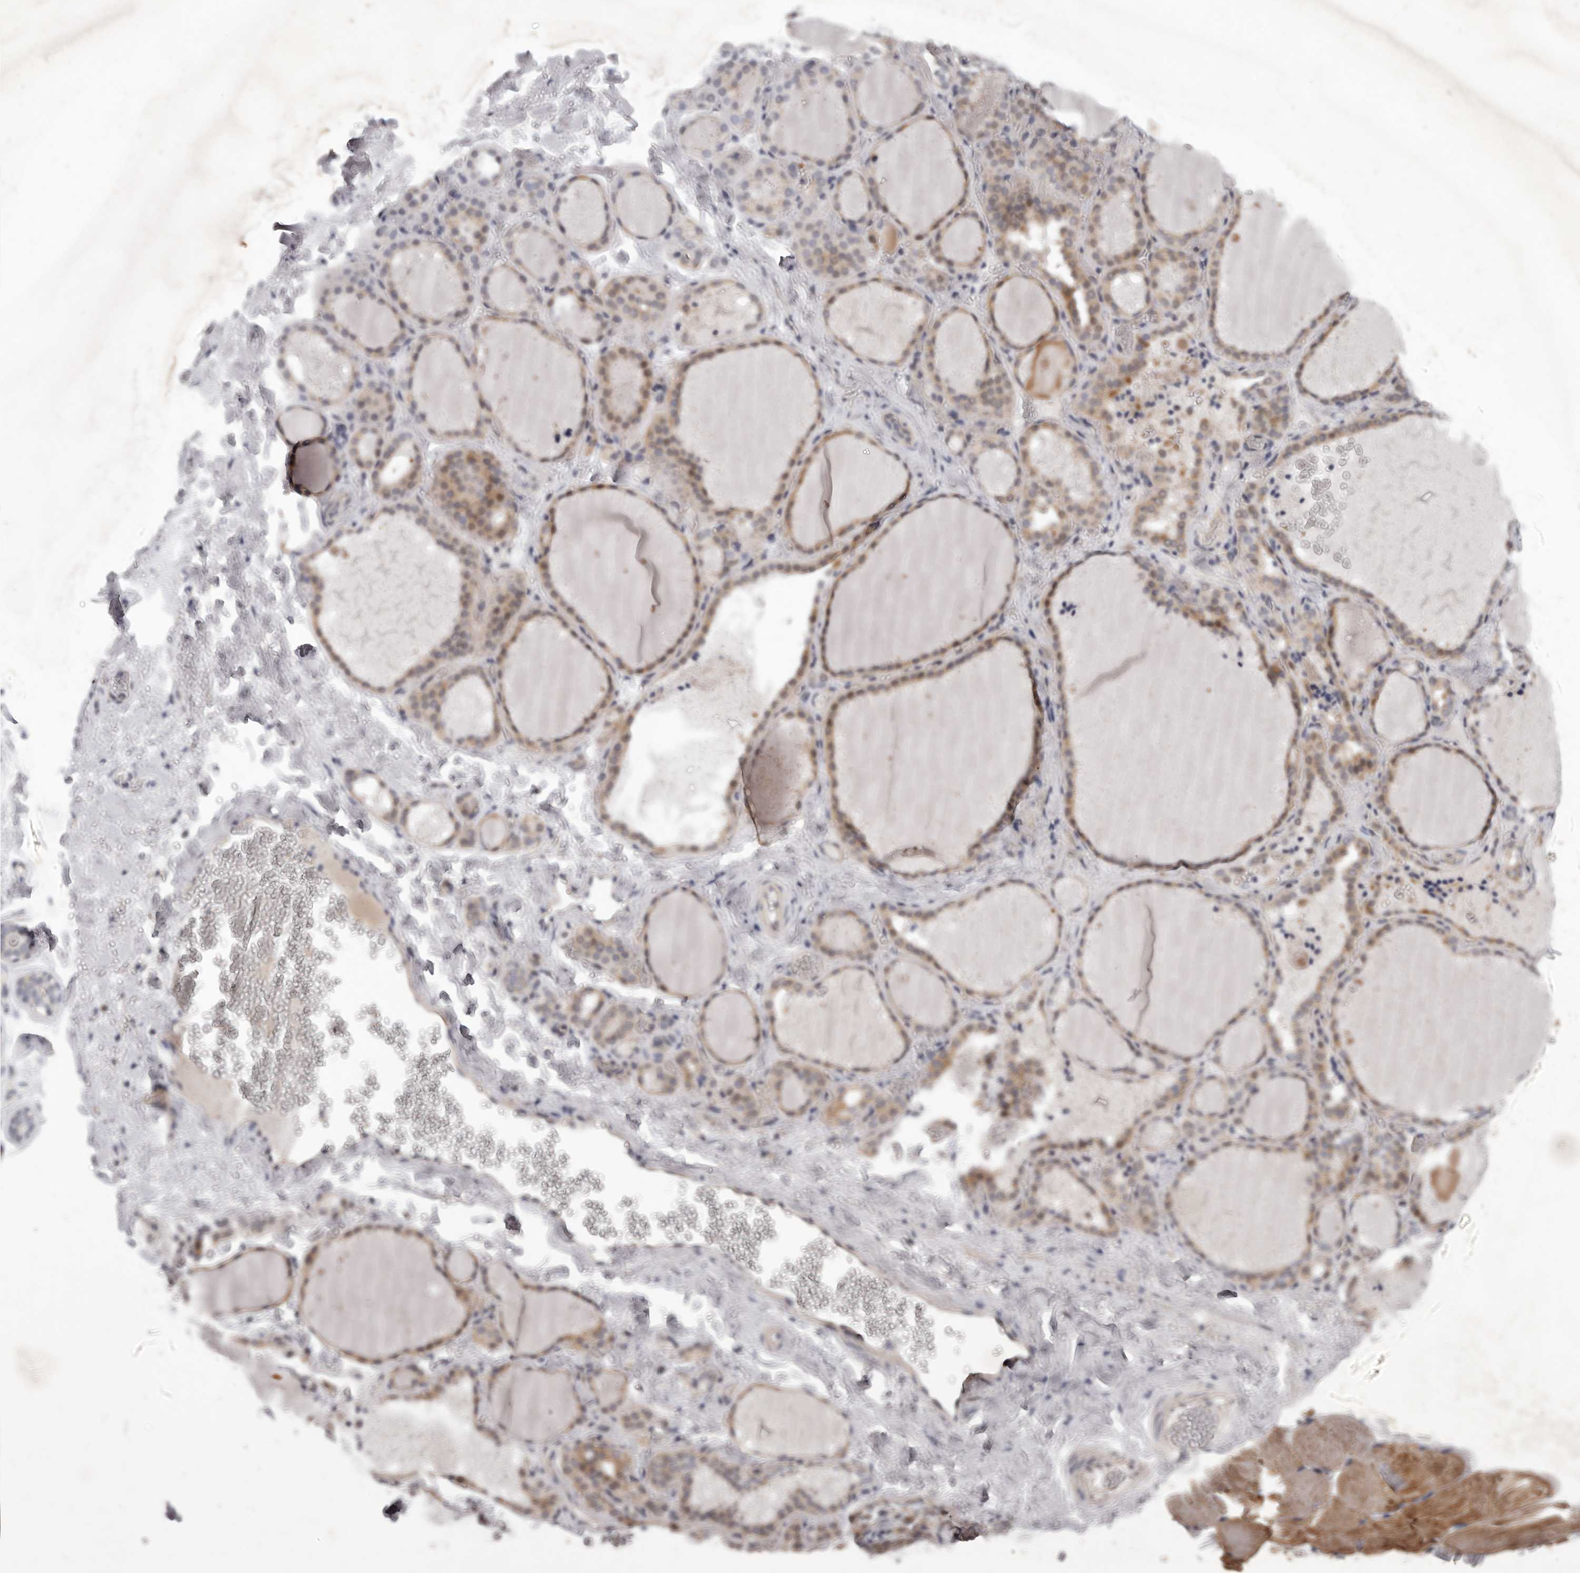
{"staining": {"intensity": "negative", "quantity": "none", "location": "none"}, "tissue": "soft tissue", "cell_type": "Fibroblasts", "image_type": "normal", "snomed": [{"axis": "morphology", "description": "Normal tissue, NOS"}, {"axis": "morphology", "description": "Adenocarcinoma, NOS"}, {"axis": "topography", "description": "Pancreas"}, {"axis": "topography", "description": "Peripheral nerve tissue"}], "caption": "IHC of unremarkable human soft tissue reveals no staining in fibroblasts.", "gene": "RNF217", "patient": {"sex": "male", "age": 59}}